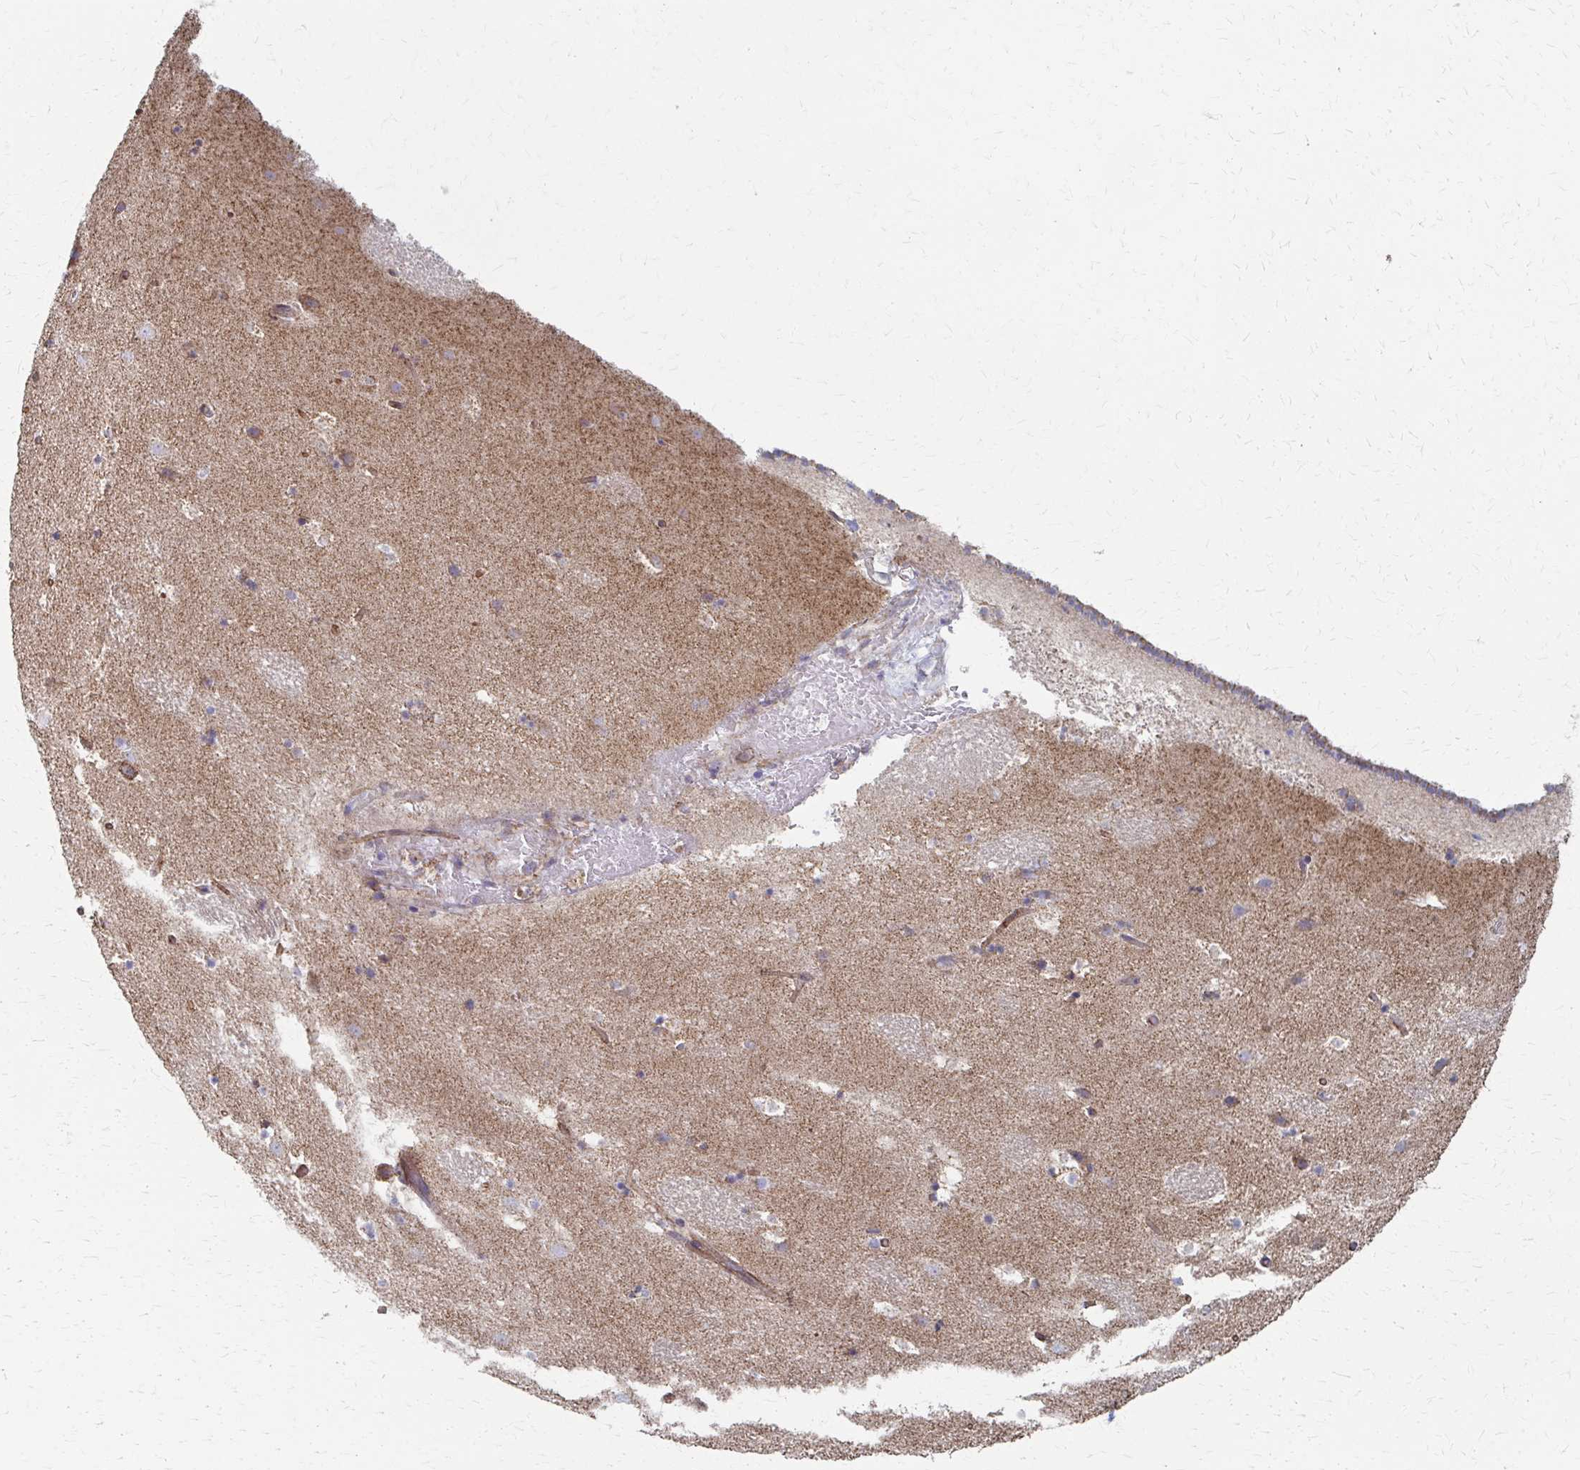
{"staining": {"intensity": "negative", "quantity": "none", "location": "none"}, "tissue": "caudate", "cell_type": "Glial cells", "image_type": "normal", "snomed": [{"axis": "morphology", "description": "Normal tissue, NOS"}, {"axis": "topography", "description": "Lateral ventricle wall"}], "caption": "Immunohistochemistry (IHC) of benign caudate demonstrates no positivity in glial cells.", "gene": "FAHD1", "patient": {"sex": "male", "age": 37}}